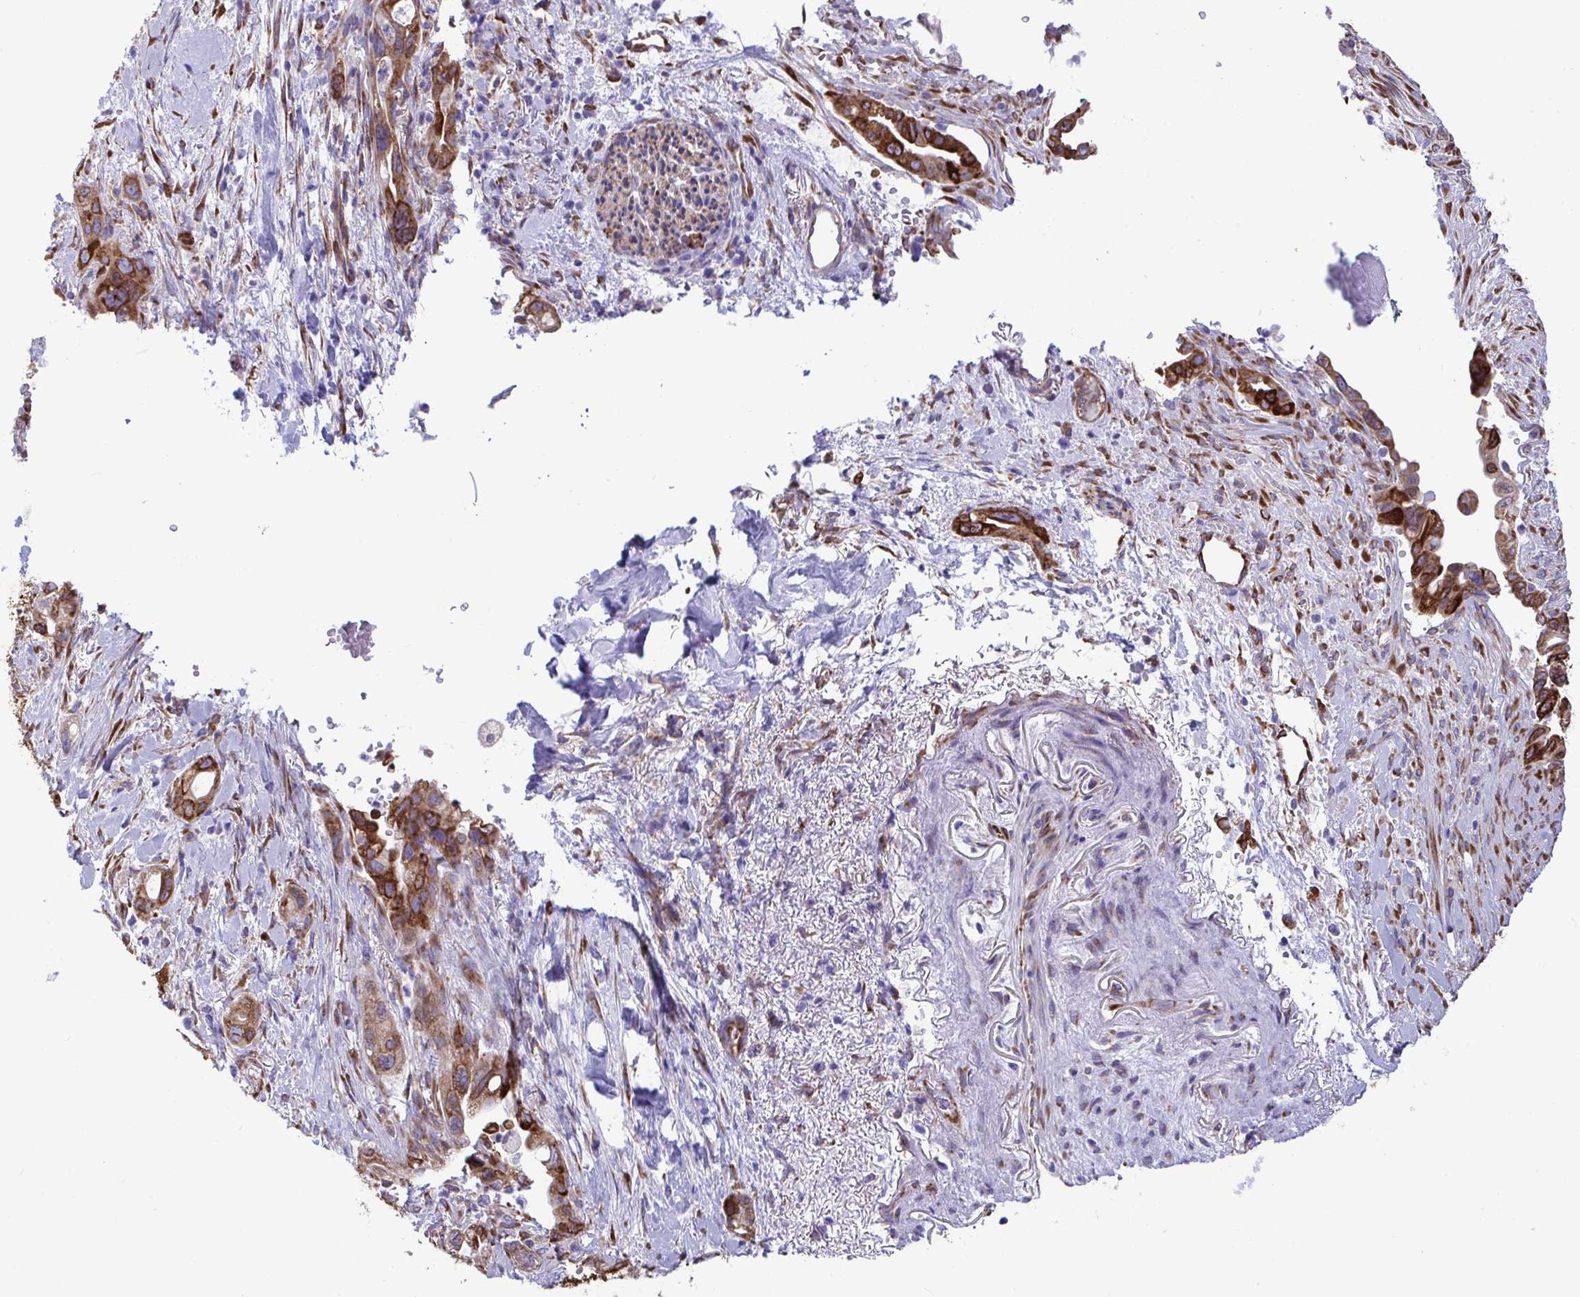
{"staining": {"intensity": "strong", "quantity": ">75%", "location": "cytoplasmic/membranous"}, "tissue": "pancreatic cancer", "cell_type": "Tumor cells", "image_type": "cancer", "snomed": [{"axis": "morphology", "description": "Adenocarcinoma, NOS"}, {"axis": "topography", "description": "Pancreas"}], "caption": "Protein staining demonstrates strong cytoplasmic/membranous expression in approximately >75% of tumor cells in pancreatic cancer.", "gene": "ASPH", "patient": {"sex": "male", "age": 44}}